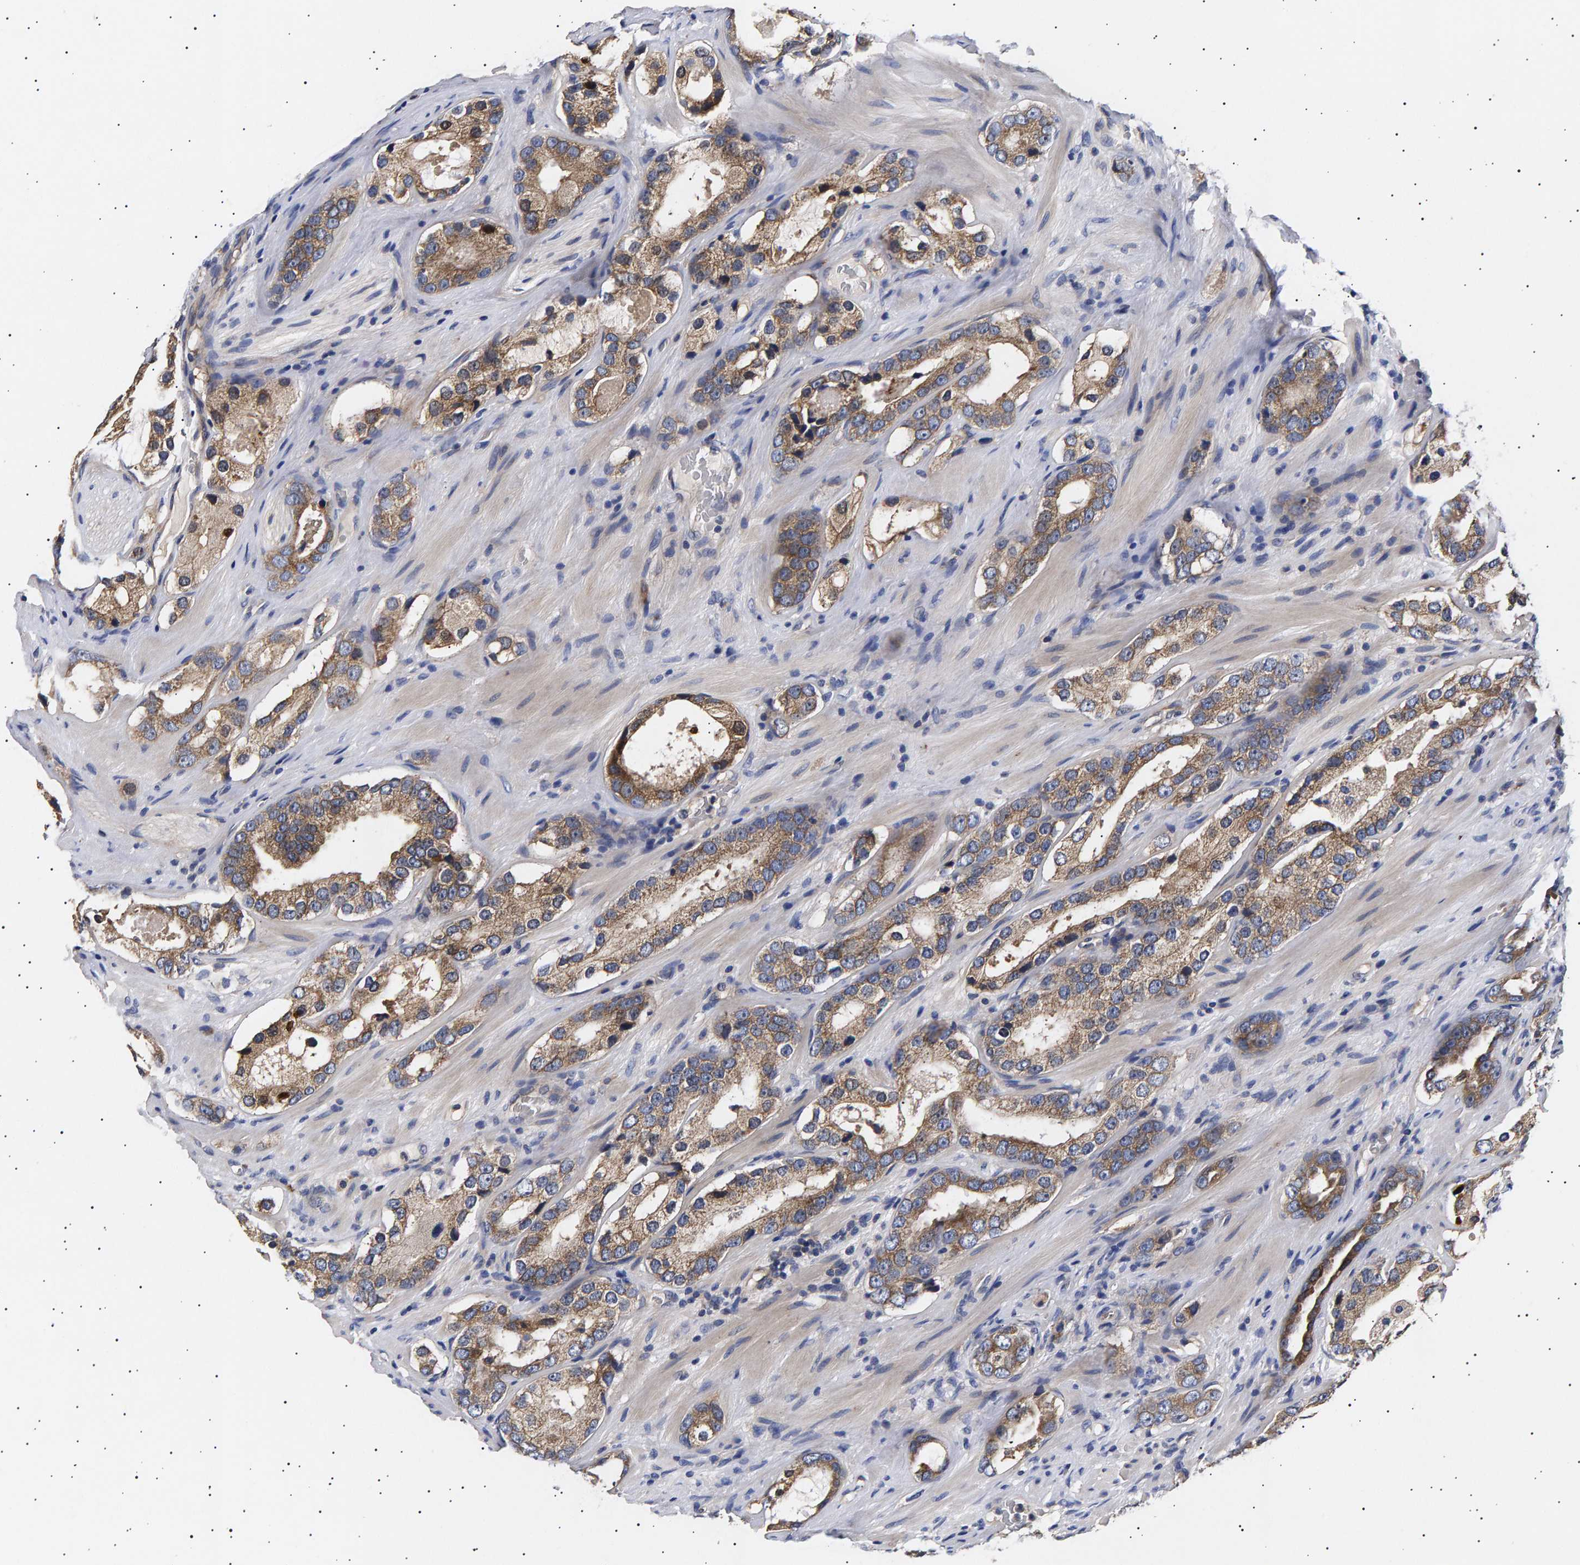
{"staining": {"intensity": "weak", "quantity": ">75%", "location": "cytoplasmic/membranous"}, "tissue": "prostate cancer", "cell_type": "Tumor cells", "image_type": "cancer", "snomed": [{"axis": "morphology", "description": "Adenocarcinoma, High grade"}, {"axis": "topography", "description": "Prostate"}], "caption": "Immunohistochemical staining of prostate cancer shows weak cytoplasmic/membranous protein positivity in approximately >75% of tumor cells.", "gene": "ANKRD40", "patient": {"sex": "male", "age": 63}}